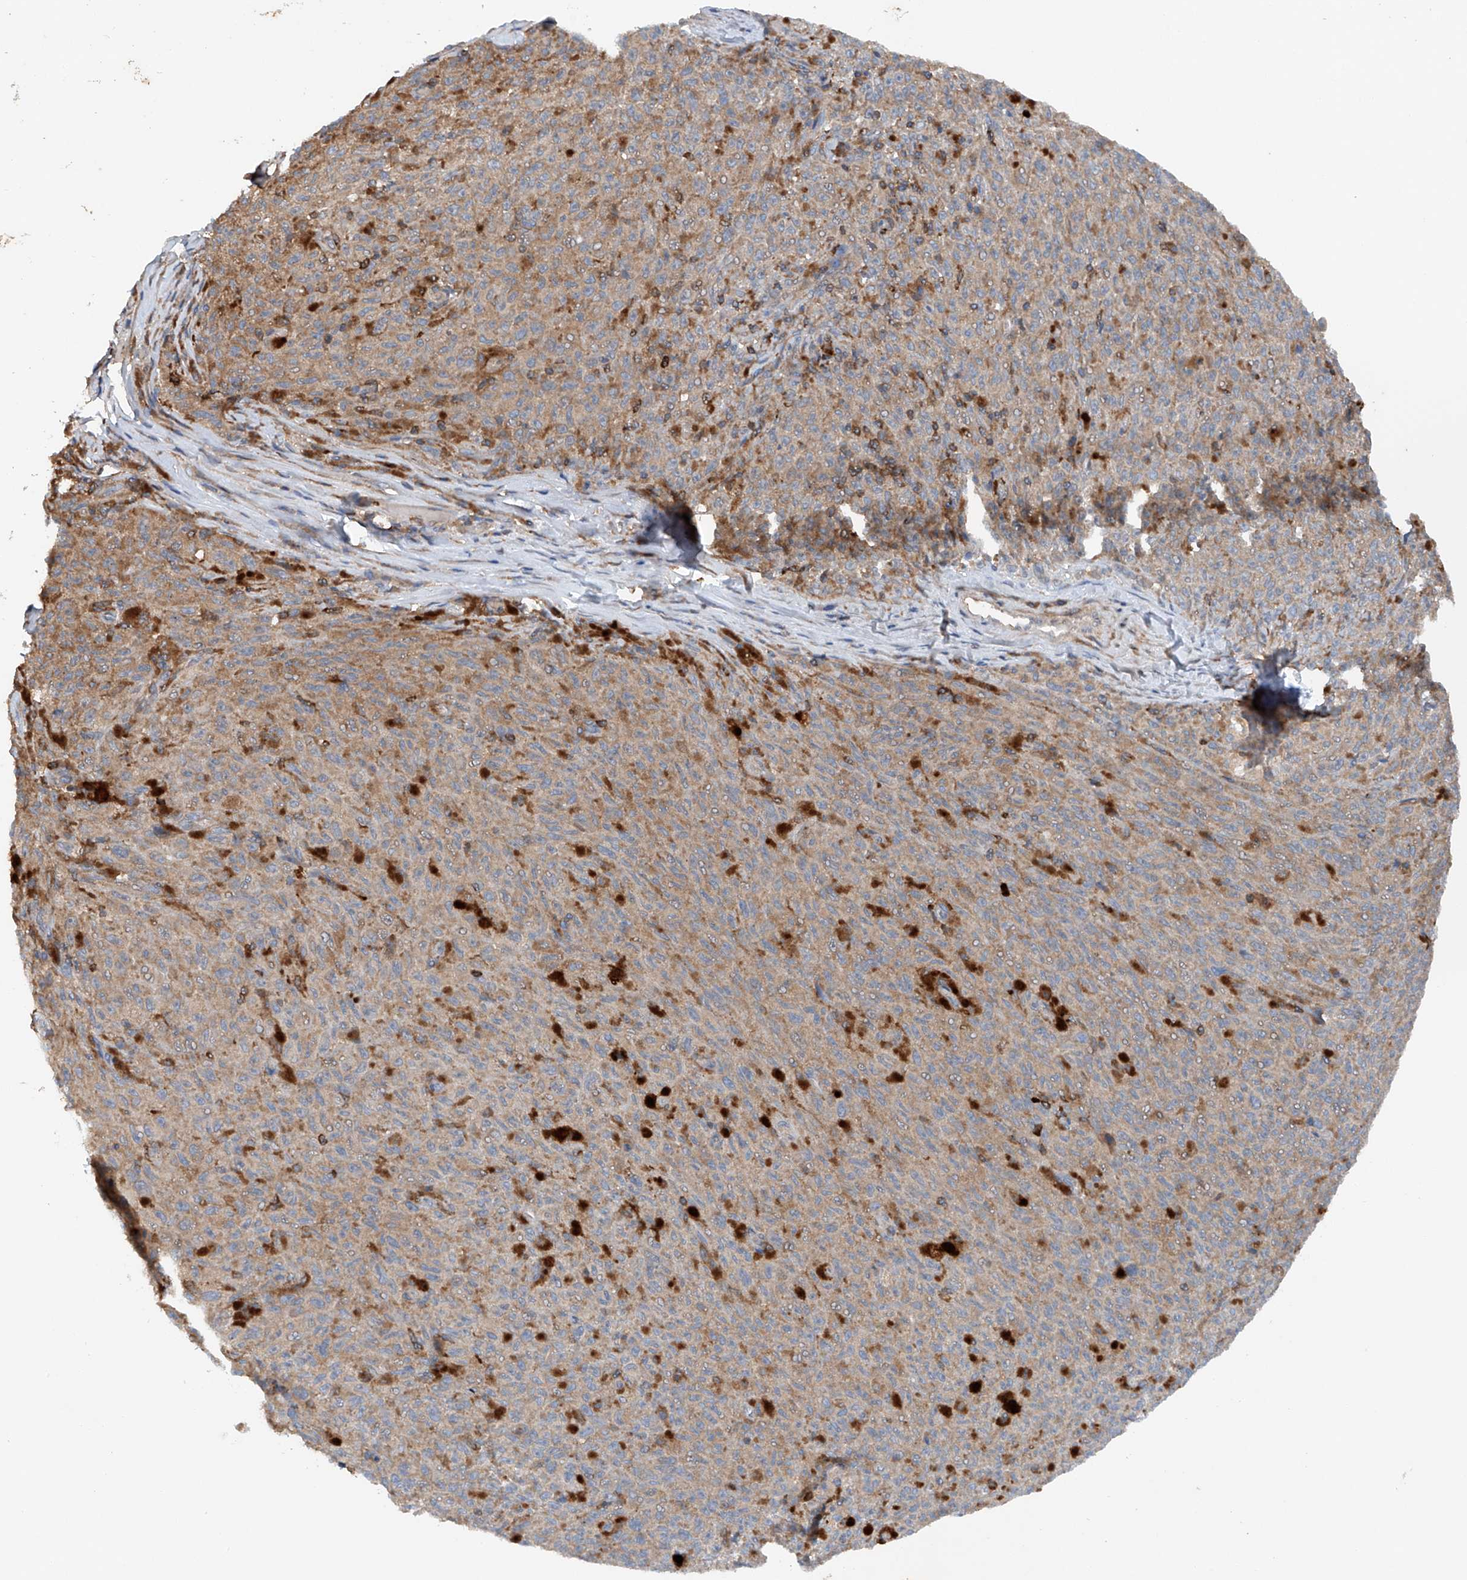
{"staining": {"intensity": "weak", "quantity": "25%-75%", "location": "cytoplasmic/membranous"}, "tissue": "melanoma", "cell_type": "Tumor cells", "image_type": "cancer", "snomed": [{"axis": "morphology", "description": "Malignant melanoma, NOS"}, {"axis": "topography", "description": "Skin"}], "caption": "Malignant melanoma stained with DAB immunohistochemistry demonstrates low levels of weak cytoplasmic/membranous expression in about 25%-75% of tumor cells.", "gene": "CEP85L", "patient": {"sex": "female", "age": 82}}